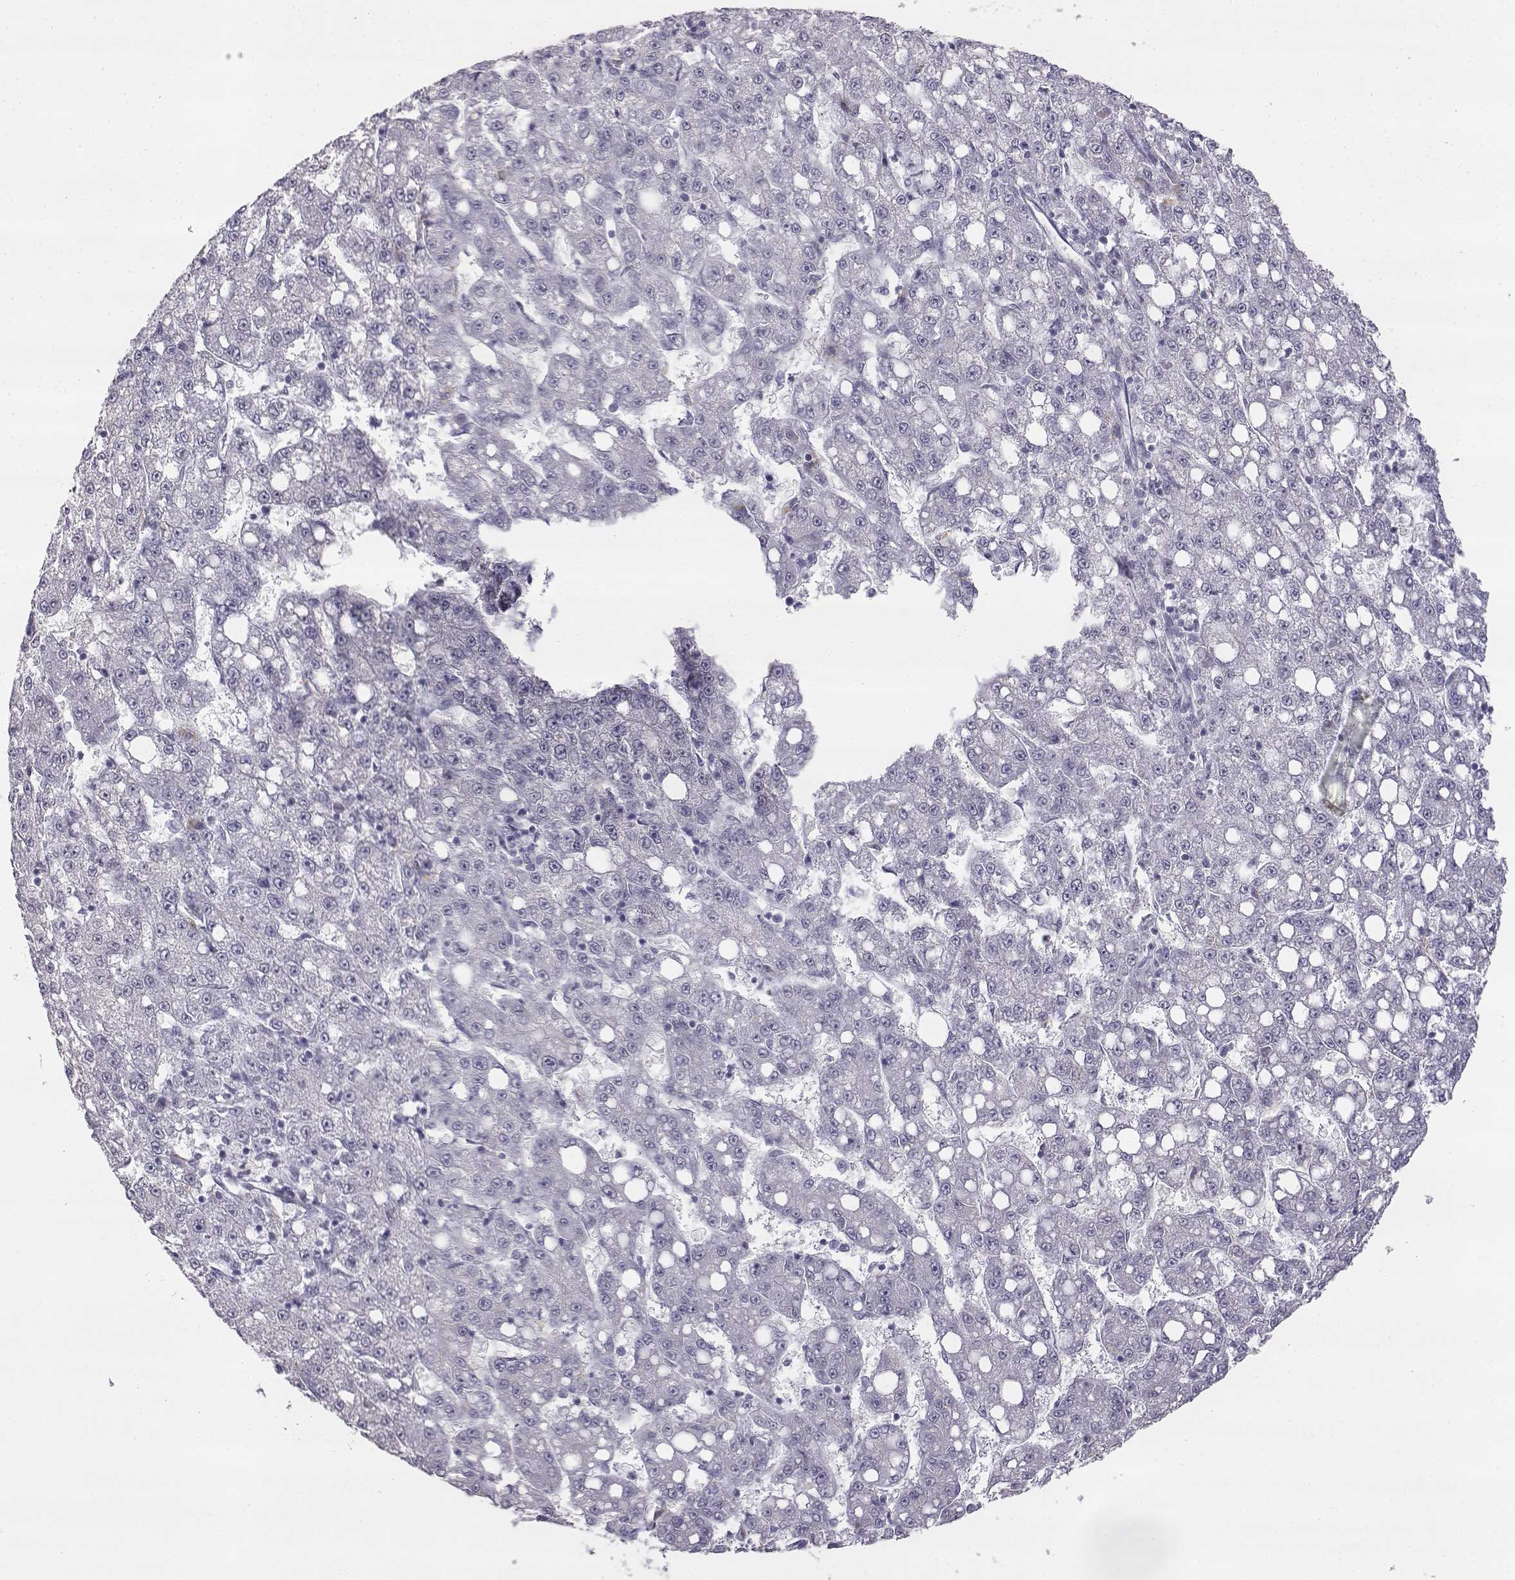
{"staining": {"intensity": "negative", "quantity": "none", "location": "none"}, "tissue": "liver cancer", "cell_type": "Tumor cells", "image_type": "cancer", "snomed": [{"axis": "morphology", "description": "Carcinoma, Hepatocellular, NOS"}, {"axis": "topography", "description": "Liver"}], "caption": "Human liver cancer stained for a protein using immunohistochemistry (IHC) reveals no staining in tumor cells.", "gene": "VGF", "patient": {"sex": "female", "age": 65}}